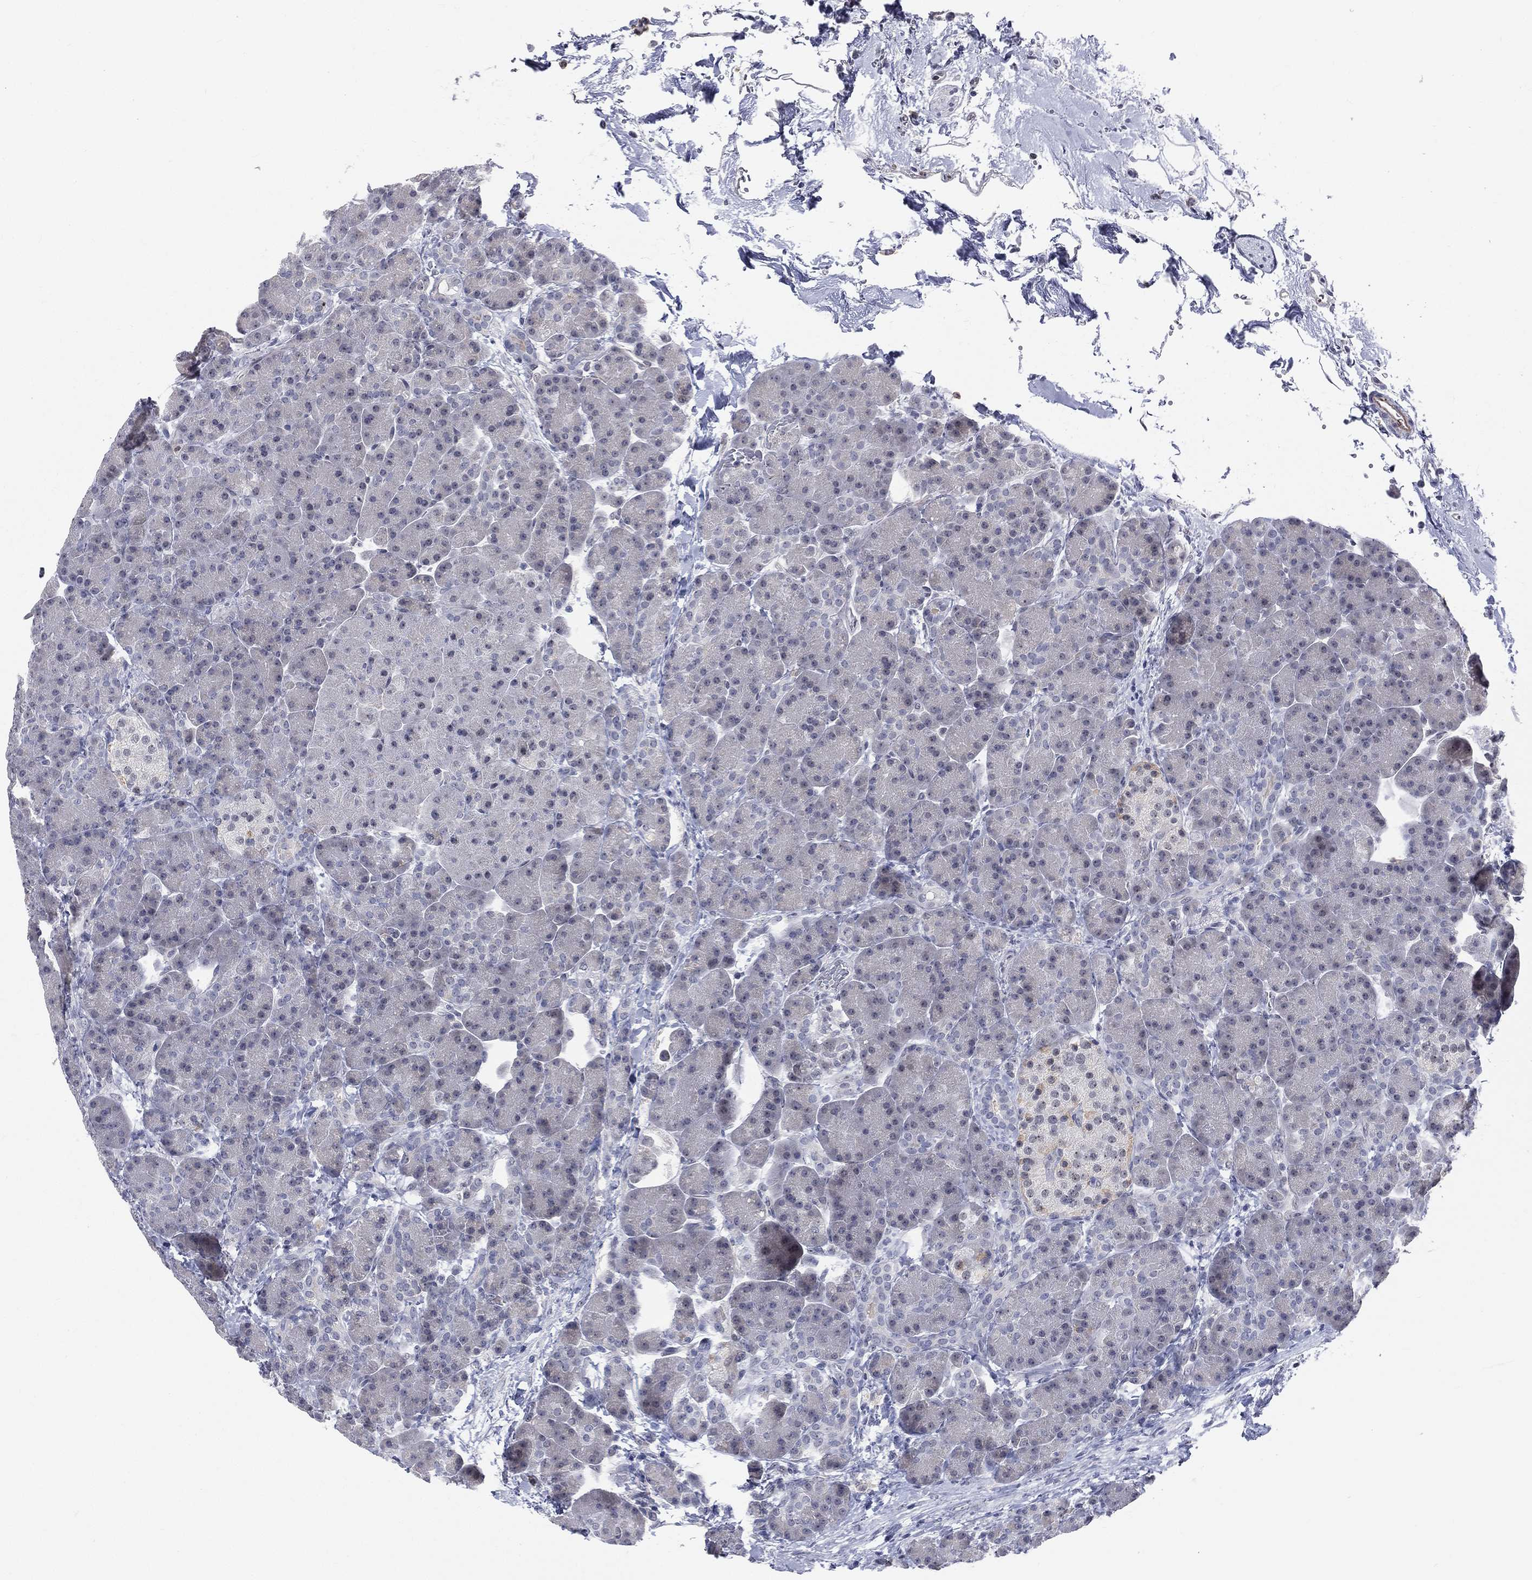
{"staining": {"intensity": "negative", "quantity": "none", "location": "none"}, "tissue": "pancreas", "cell_type": "Exocrine glandular cells", "image_type": "normal", "snomed": [{"axis": "morphology", "description": "Normal tissue, NOS"}, {"axis": "topography", "description": "Pancreas"}], "caption": "Image shows no protein staining in exocrine glandular cells of unremarkable pancreas. (DAB (3,3'-diaminobenzidine) immunohistochemistry, high magnification).", "gene": "CD22", "patient": {"sex": "female", "age": 63}}